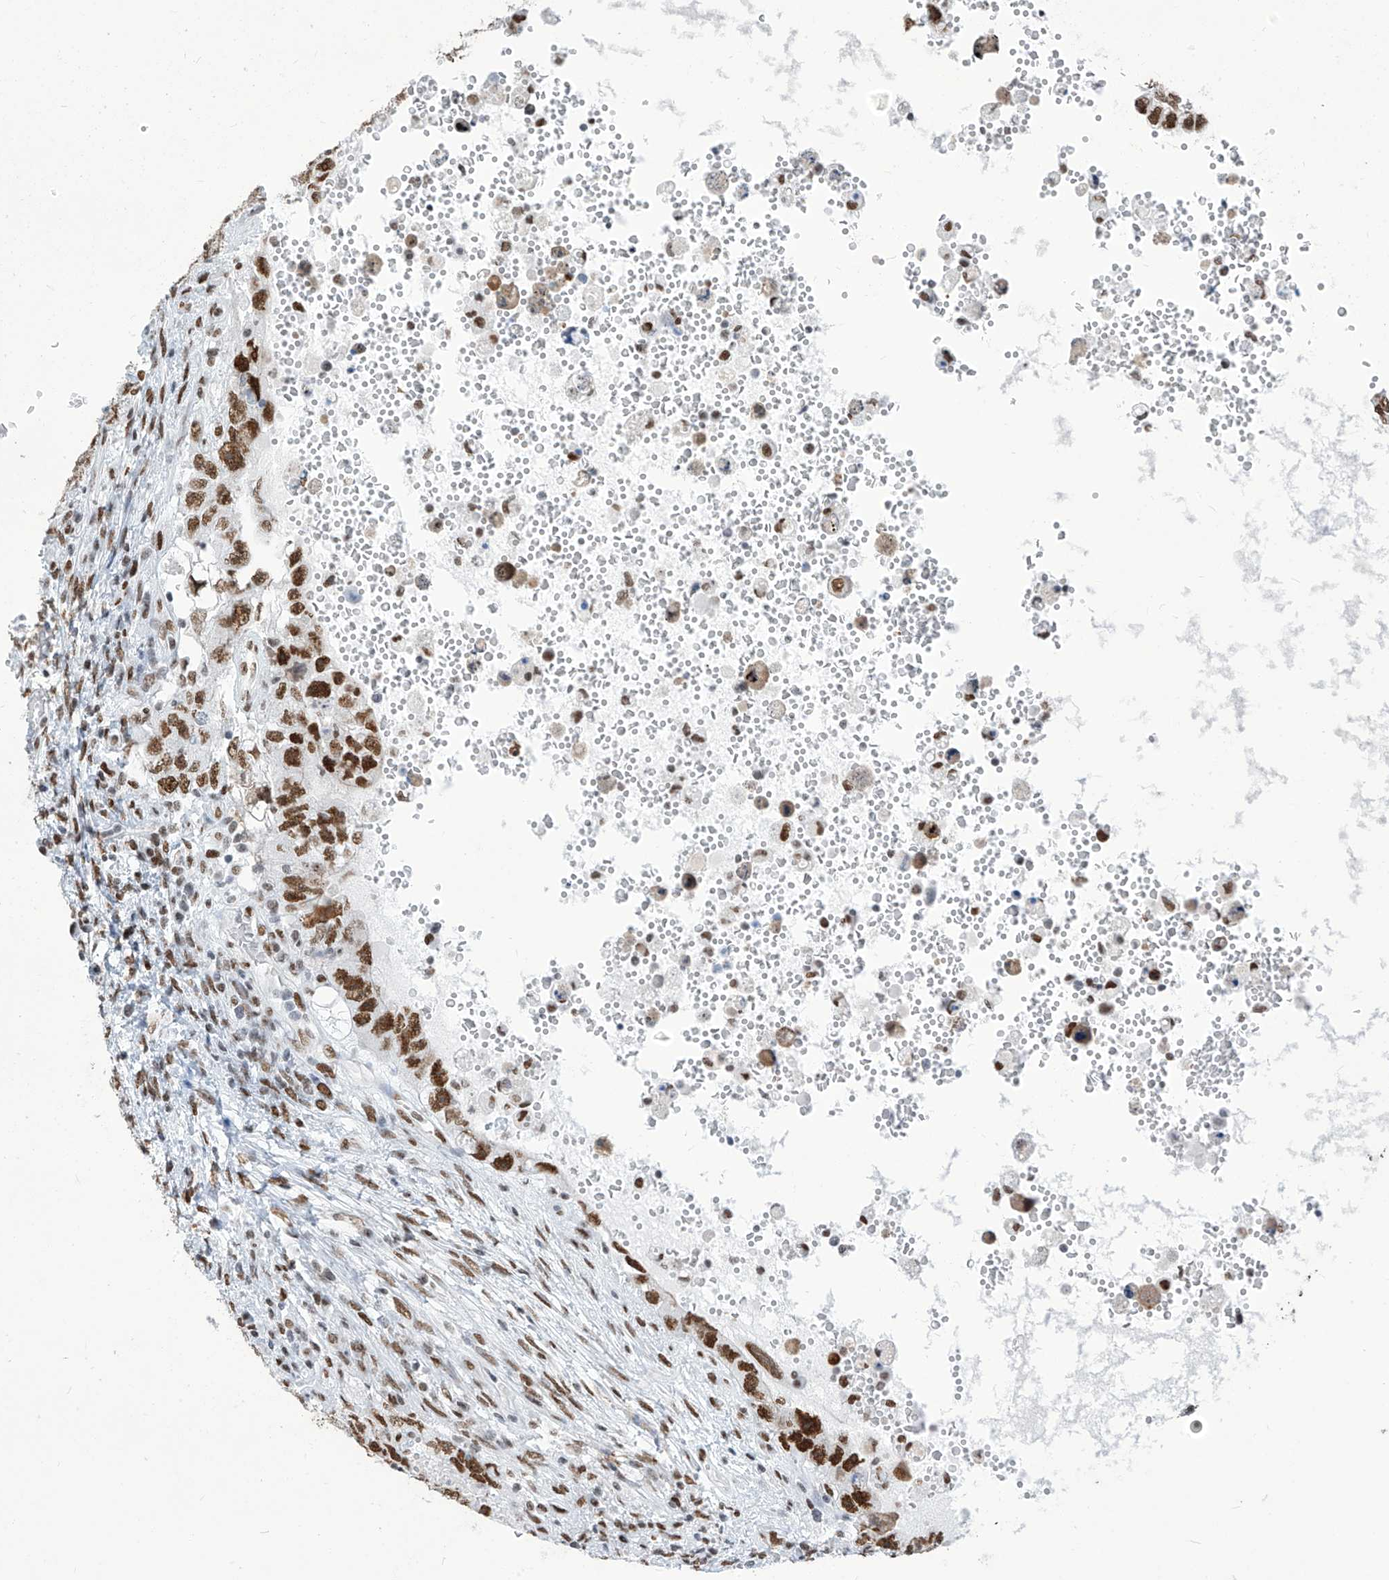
{"staining": {"intensity": "strong", "quantity": ">75%", "location": "nuclear"}, "tissue": "testis cancer", "cell_type": "Tumor cells", "image_type": "cancer", "snomed": [{"axis": "morphology", "description": "Carcinoma, Embryonal, NOS"}, {"axis": "topography", "description": "Testis"}], "caption": "IHC of human testis cancer demonstrates high levels of strong nuclear positivity in about >75% of tumor cells.", "gene": "KHSRP", "patient": {"sex": "male", "age": 26}}